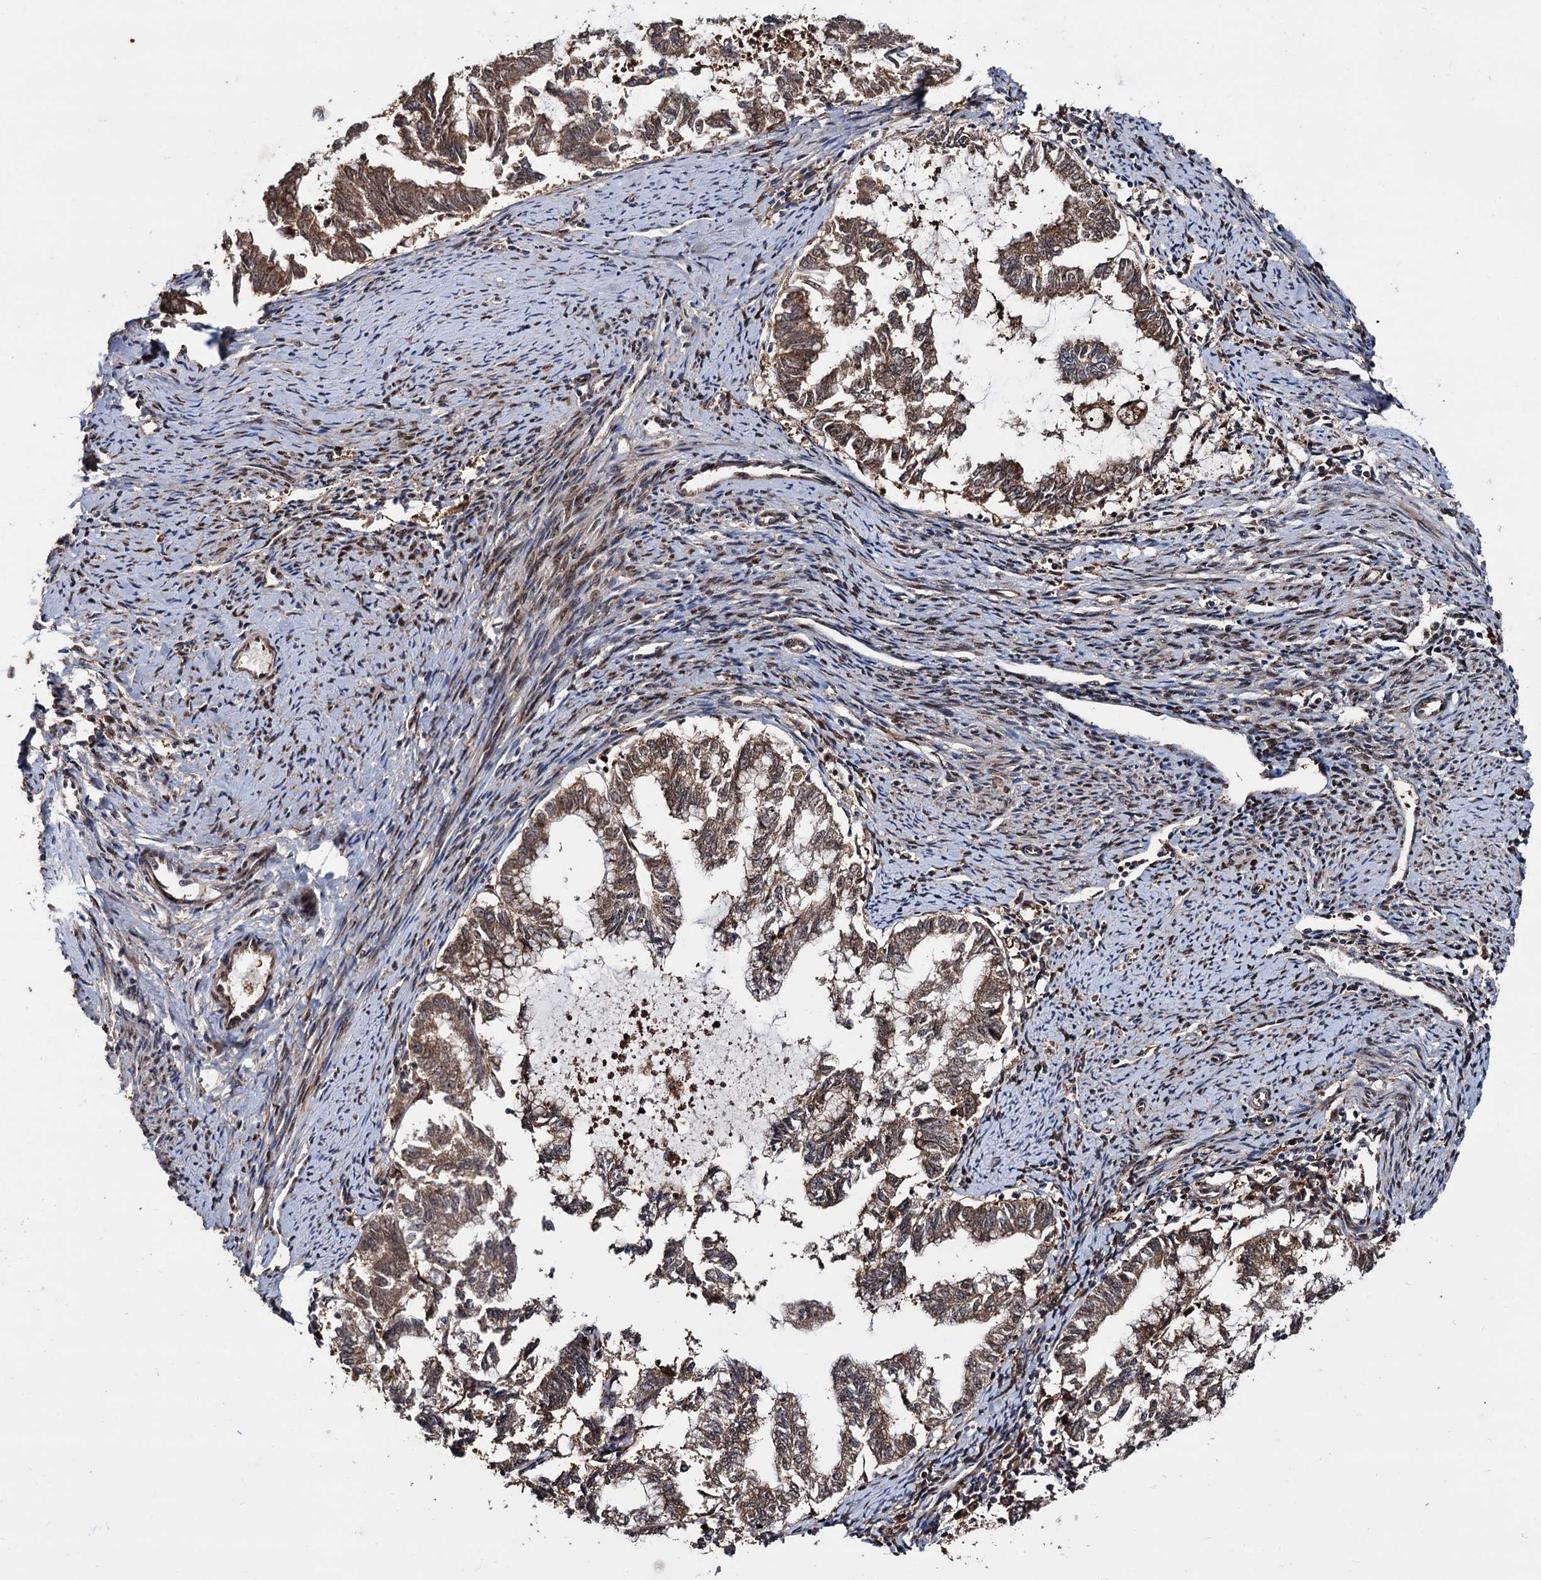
{"staining": {"intensity": "moderate", "quantity": ">75%", "location": "cytoplasmic/membranous"}, "tissue": "endometrial cancer", "cell_type": "Tumor cells", "image_type": "cancer", "snomed": [{"axis": "morphology", "description": "Adenocarcinoma, NOS"}, {"axis": "topography", "description": "Endometrium"}], "caption": "Tumor cells reveal medium levels of moderate cytoplasmic/membranous staining in about >75% of cells in adenocarcinoma (endometrial).", "gene": "PIGB", "patient": {"sex": "female", "age": 79}}